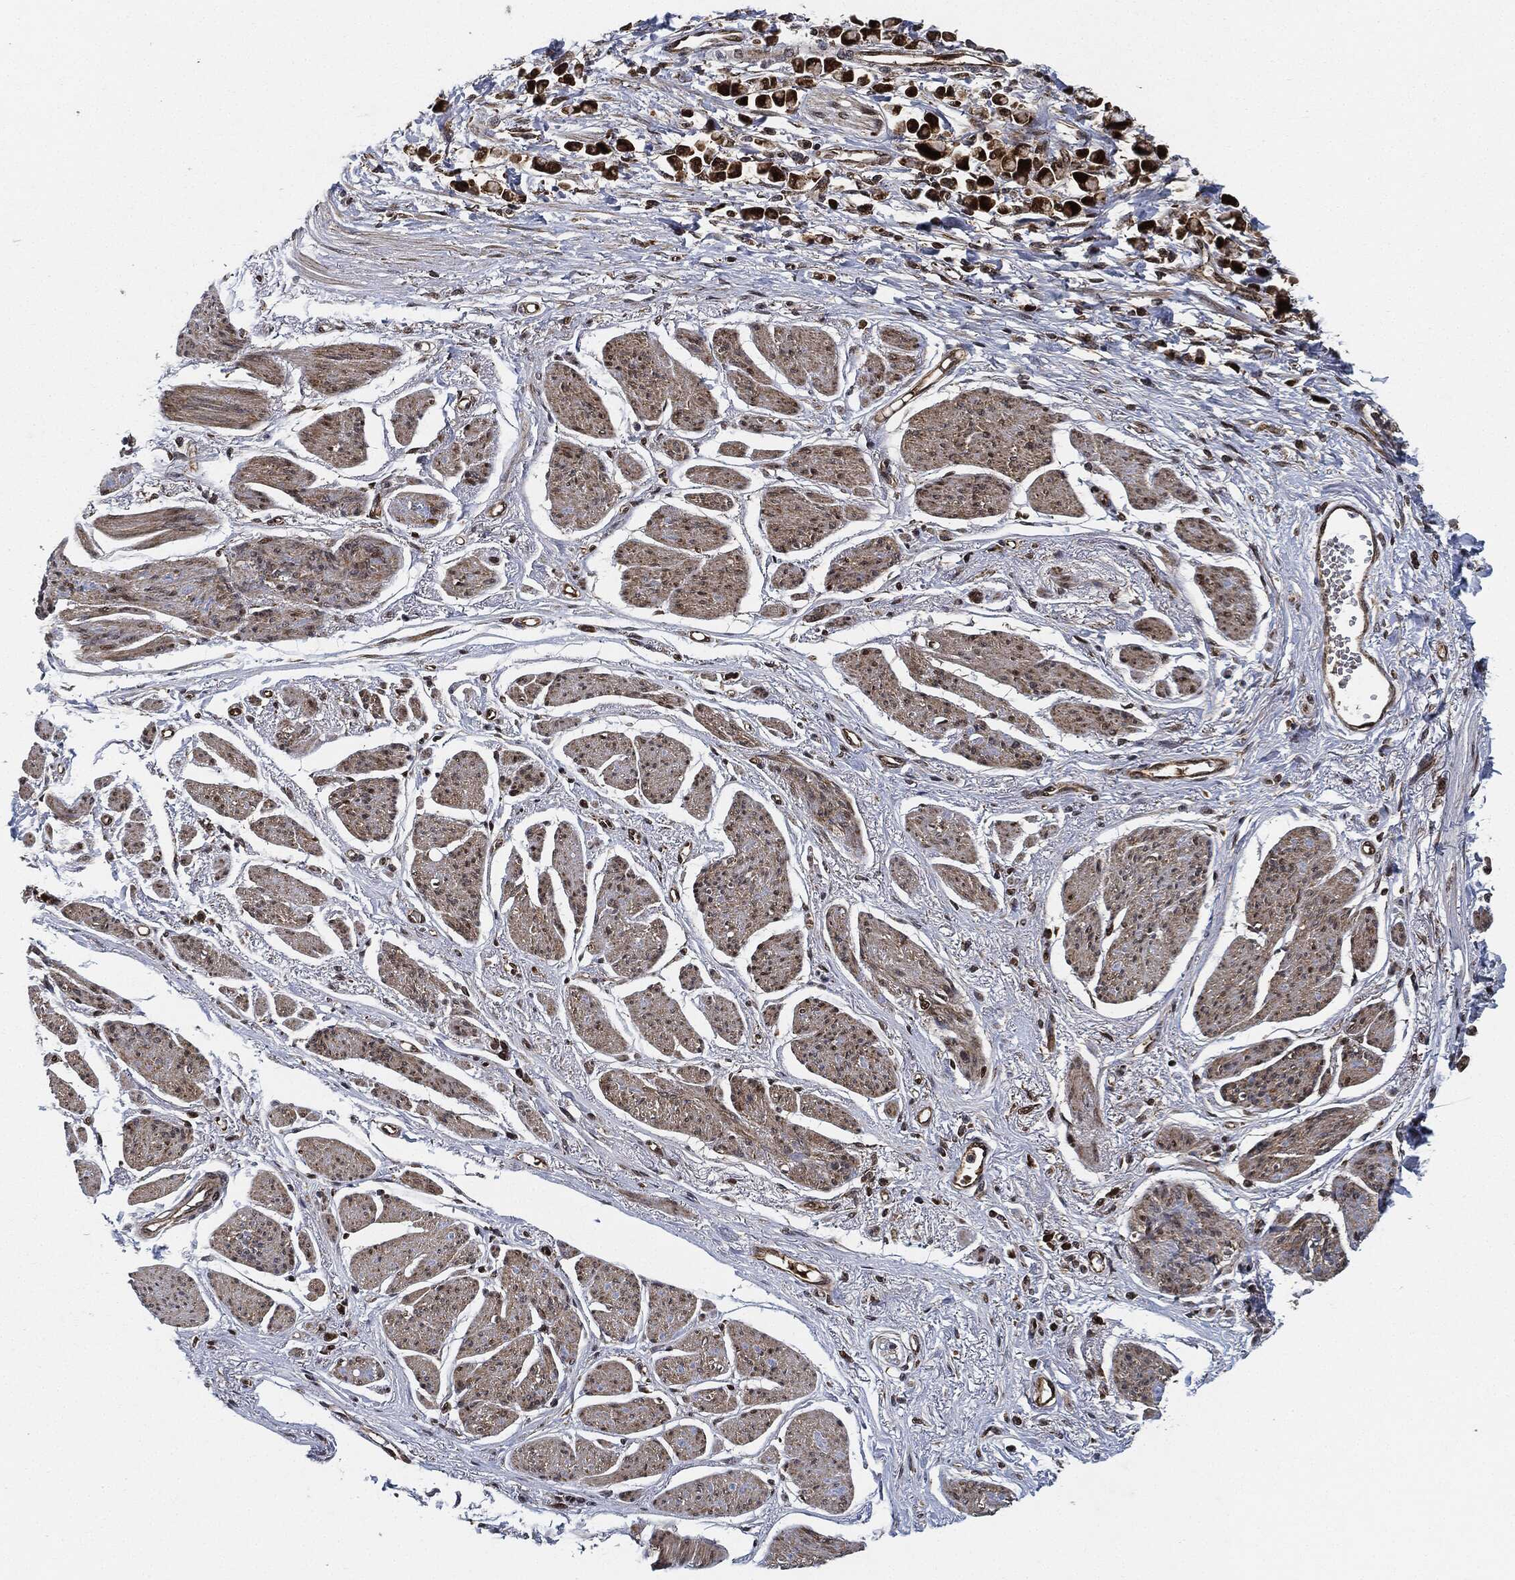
{"staining": {"intensity": "strong", "quantity": ">75%", "location": "cytoplasmic/membranous"}, "tissue": "stomach cancer", "cell_type": "Tumor cells", "image_type": "cancer", "snomed": [{"axis": "morphology", "description": "Adenocarcinoma, NOS"}, {"axis": "topography", "description": "Stomach"}], "caption": "There is high levels of strong cytoplasmic/membranous expression in tumor cells of adenocarcinoma (stomach), as demonstrated by immunohistochemical staining (brown color).", "gene": "RNASEL", "patient": {"sex": "female", "age": 81}}